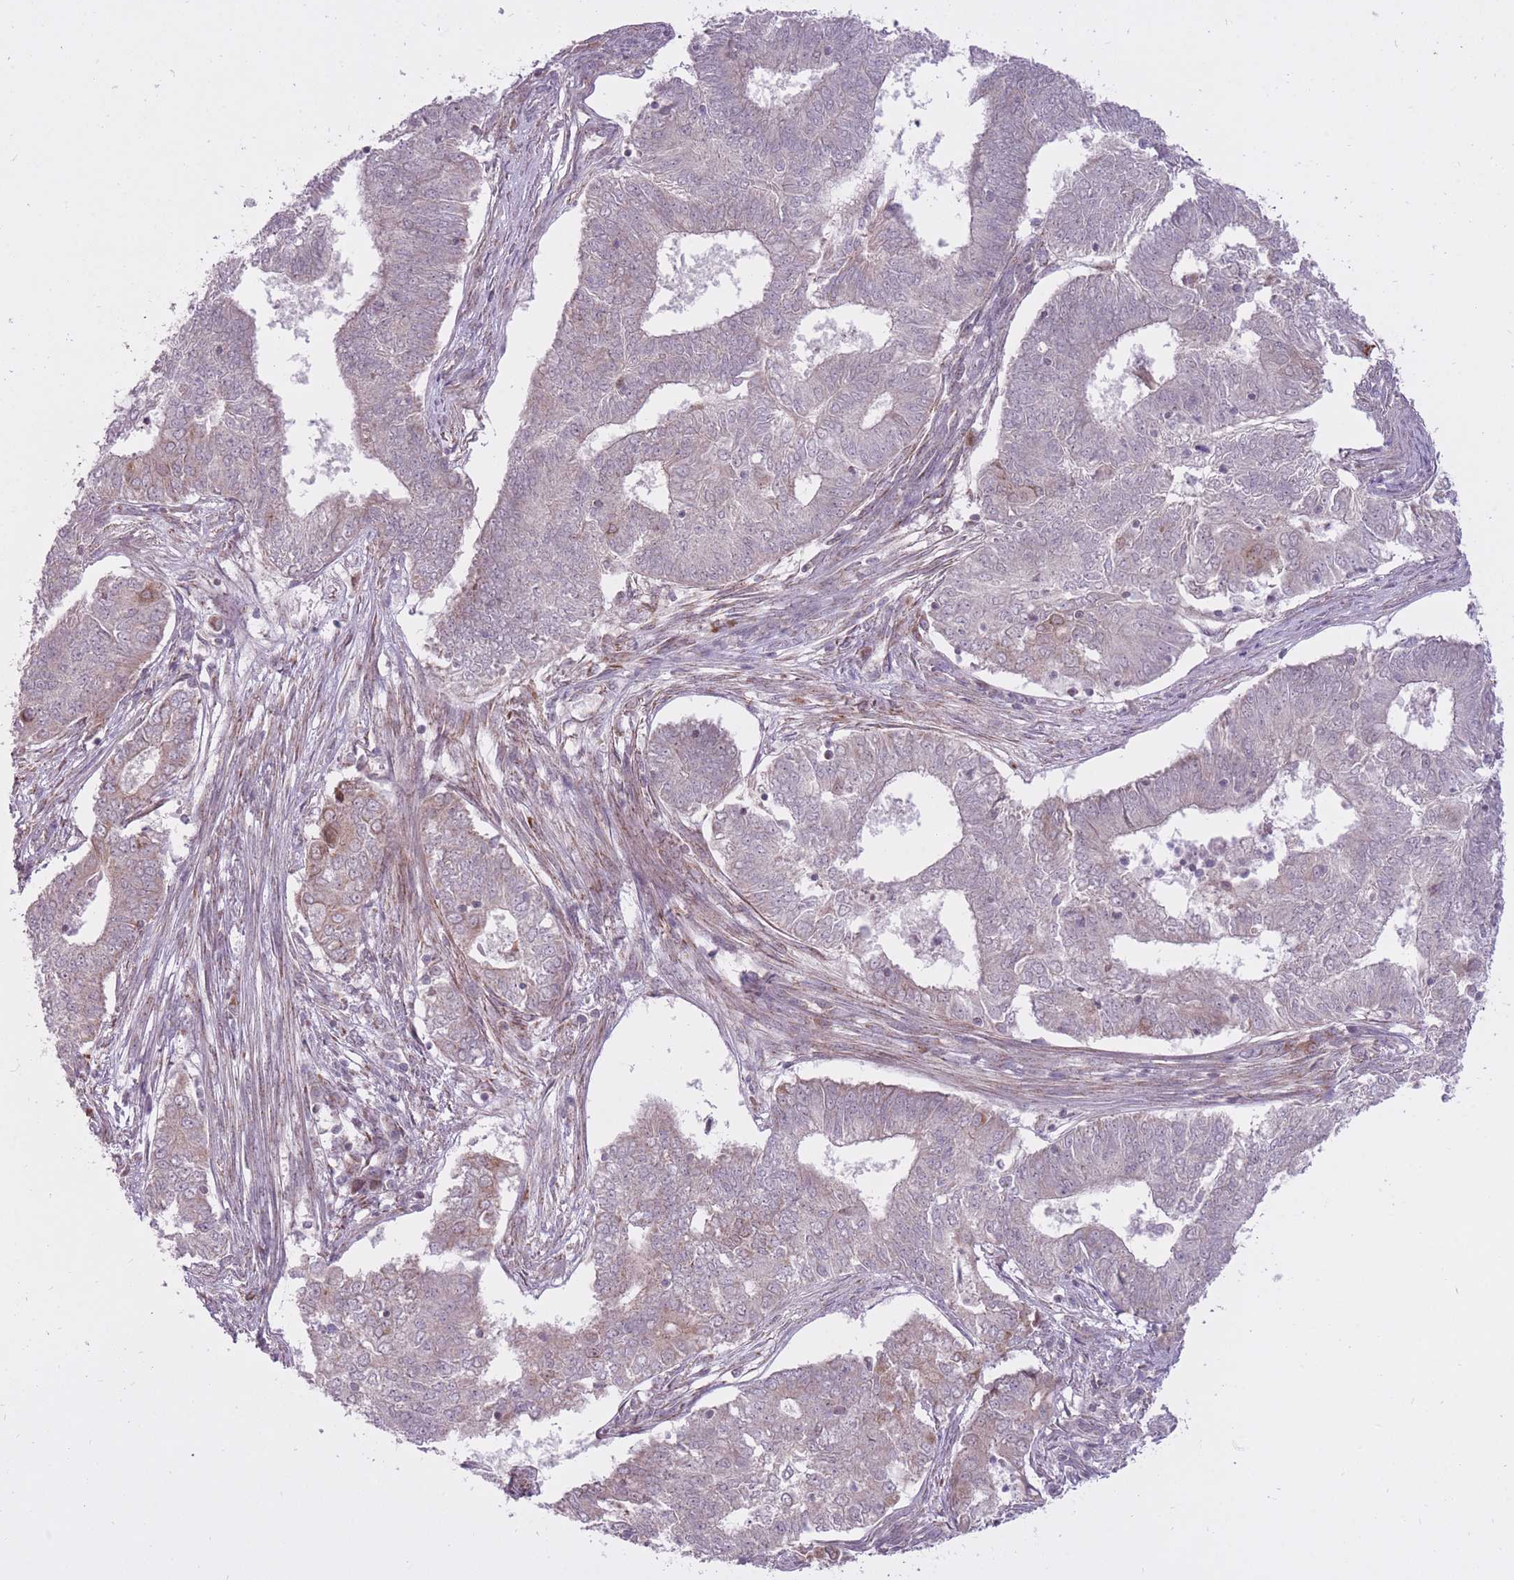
{"staining": {"intensity": "weak", "quantity": "<25%", "location": "cytoplasmic/membranous"}, "tissue": "endometrial cancer", "cell_type": "Tumor cells", "image_type": "cancer", "snomed": [{"axis": "morphology", "description": "Adenocarcinoma, NOS"}, {"axis": "topography", "description": "Endometrium"}], "caption": "This is an immunohistochemistry (IHC) image of endometrial cancer (adenocarcinoma). There is no staining in tumor cells.", "gene": "LIN7C", "patient": {"sex": "female", "age": 62}}